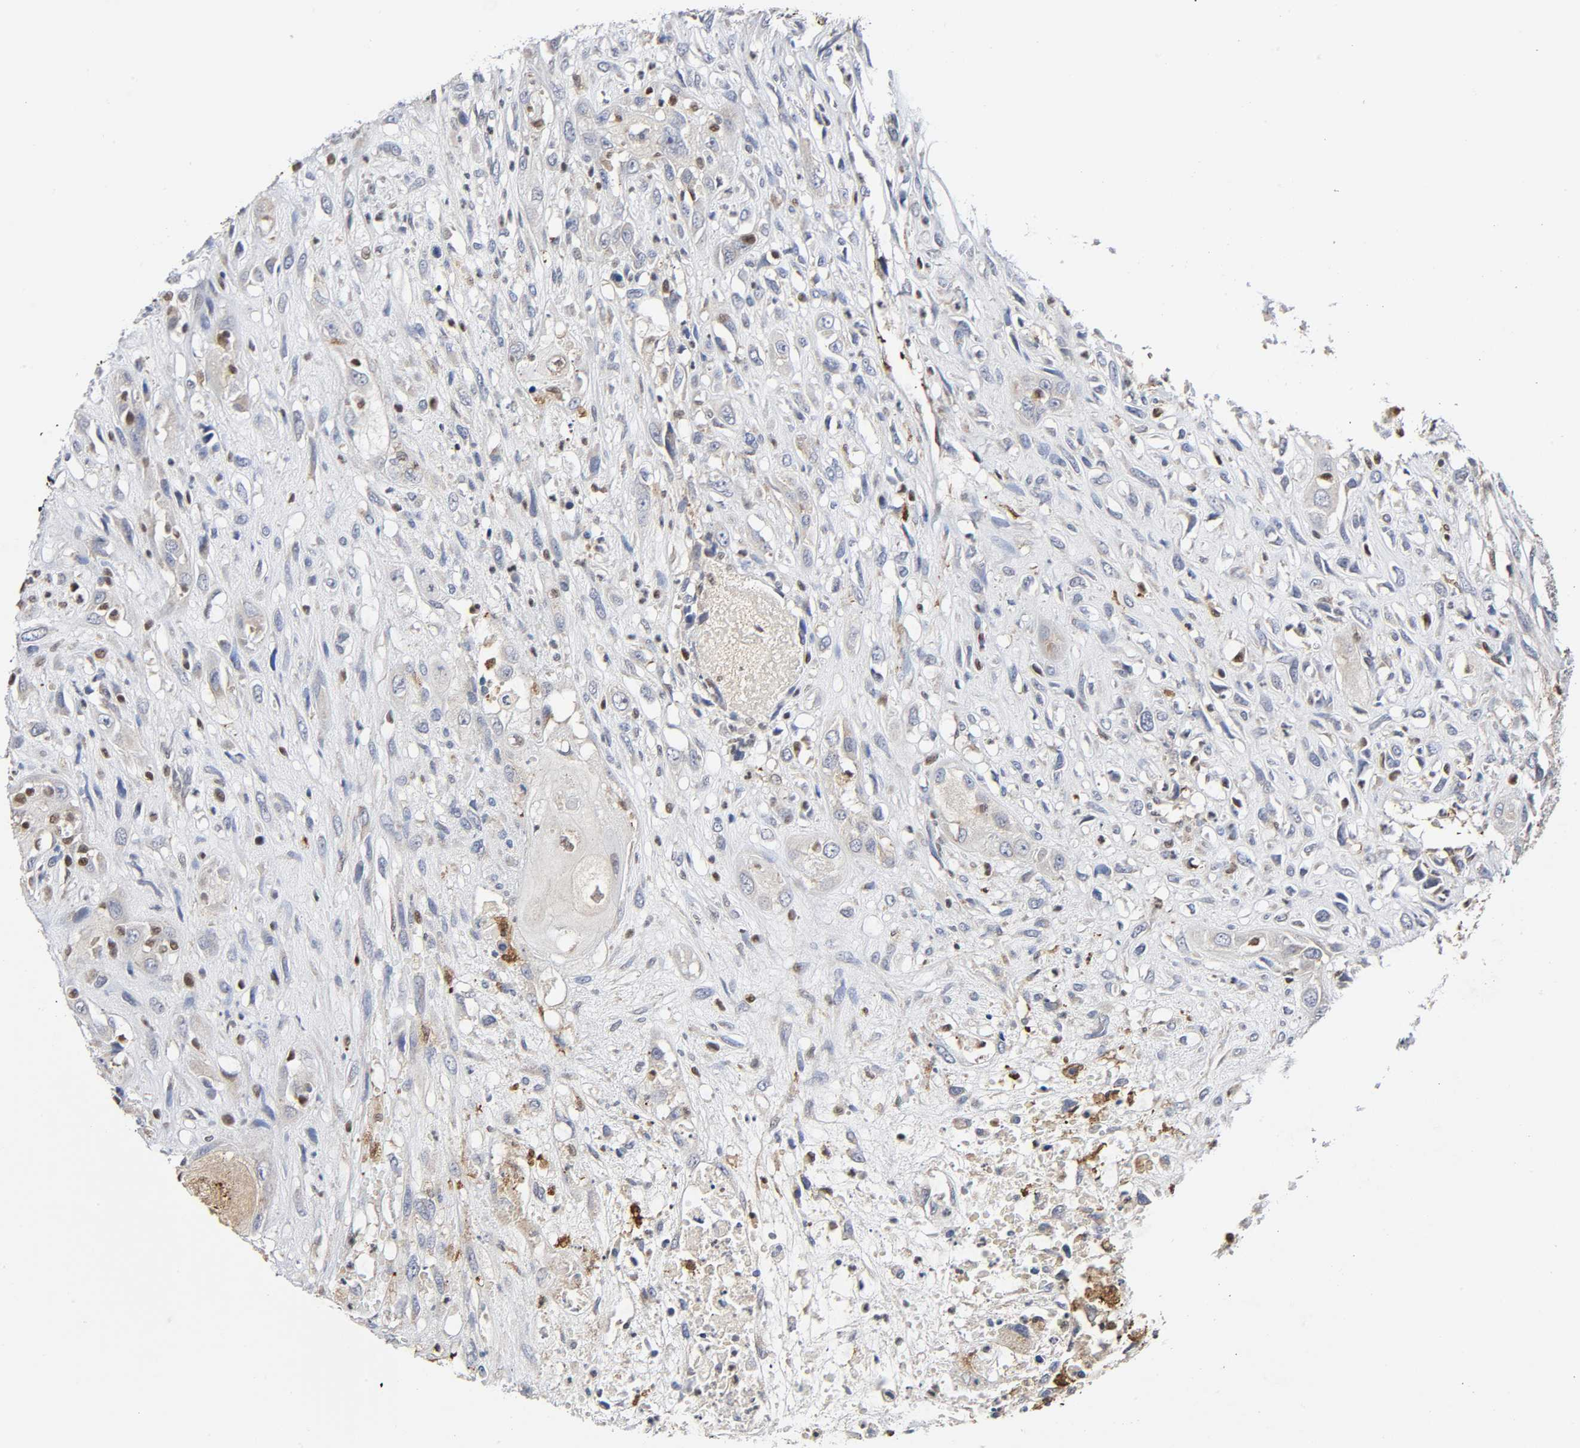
{"staining": {"intensity": "negative", "quantity": "none", "location": "none"}, "tissue": "head and neck cancer", "cell_type": "Tumor cells", "image_type": "cancer", "snomed": [{"axis": "morphology", "description": "Necrosis, NOS"}, {"axis": "morphology", "description": "Neoplasm, malignant, NOS"}, {"axis": "topography", "description": "Salivary gland"}, {"axis": "topography", "description": "Head-Neck"}], "caption": "This is a micrograph of immunohistochemistry staining of head and neck cancer (neoplasm (malignant)), which shows no staining in tumor cells. Brightfield microscopy of immunohistochemistry stained with DAB (3,3'-diaminobenzidine) (brown) and hematoxylin (blue), captured at high magnification.", "gene": "KAT2B", "patient": {"sex": "male", "age": 43}}